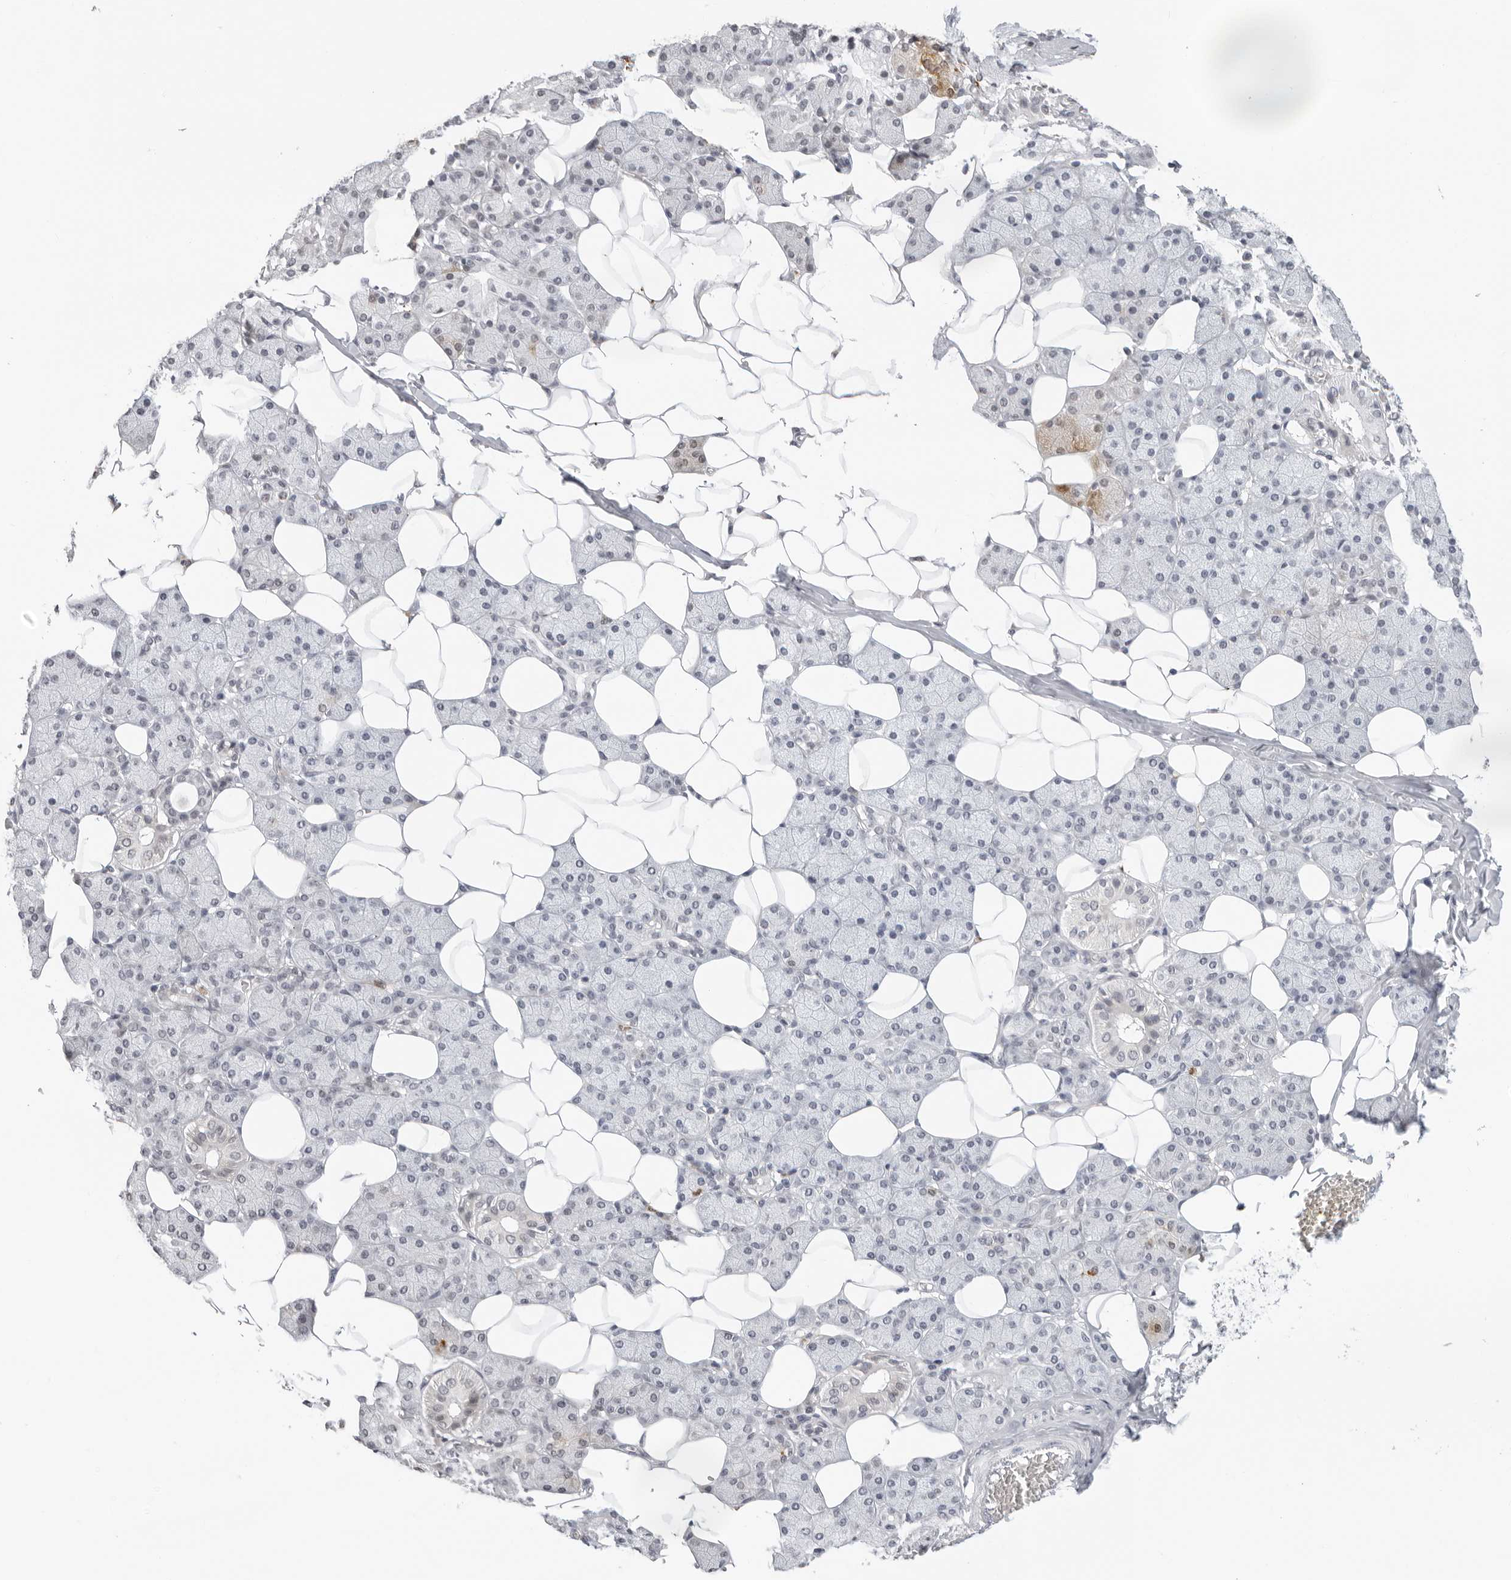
{"staining": {"intensity": "negative", "quantity": "none", "location": "none"}, "tissue": "salivary gland", "cell_type": "Glandular cells", "image_type": "normal", "snomed": [{"axis": "morphology", "description": "Normal tissue, NOS"}, {"axis": "topography", "description": "Salivary gland"}], "caption": "Salivary gland was stained to show a protein in brown. There is no significant positivity in glandular cells. (DAB (3,3'-diaminobenzidine) immunohistochemistry visualized using brightfield microscopy, high magnification).", "gene": "MSH6", "patient": {"sex": "female", "age": 33}}